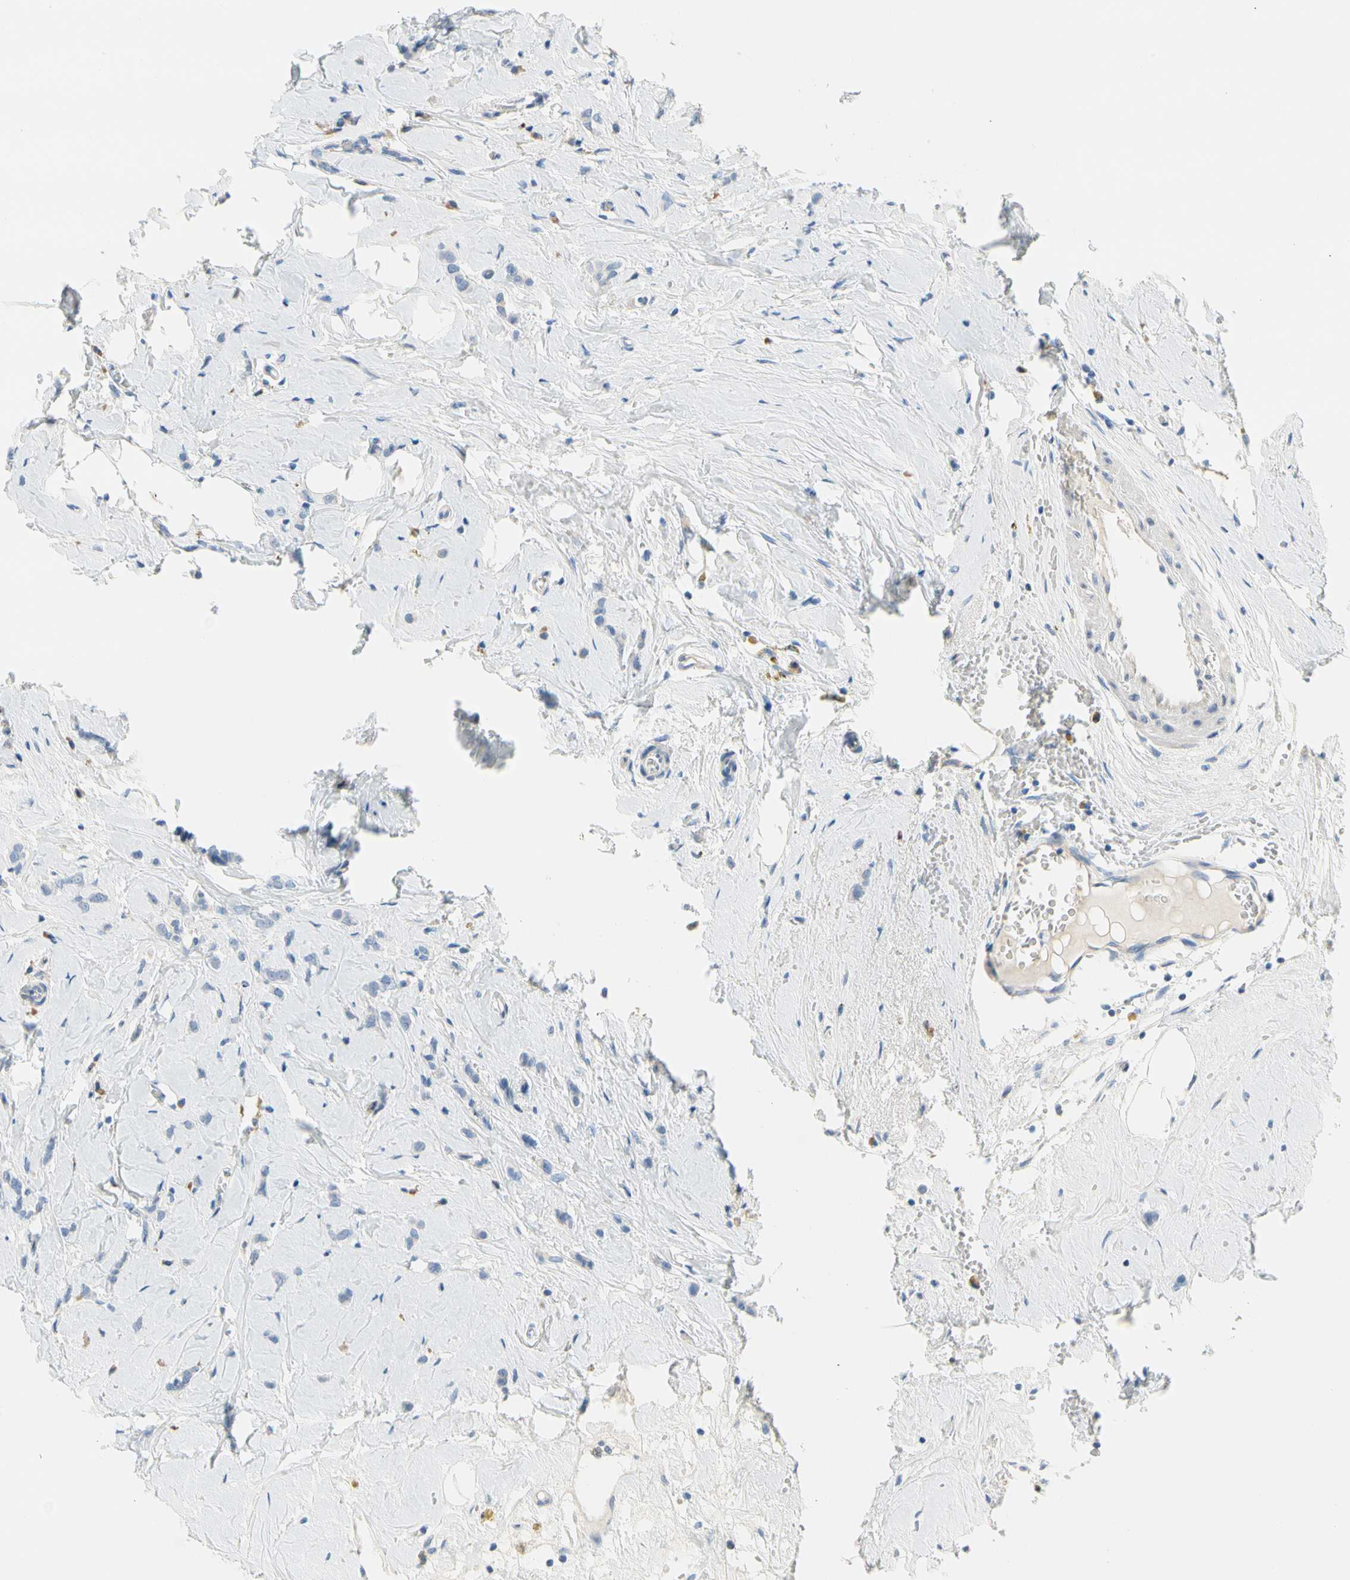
{"staining": {"intensity": "negative", "quantity": "none", "location": "none"}, "tissue": "breast cancer", "cell_type": "Tumor cells", "image_type": "cancer", "snomed": [{"axis": "morphology", "description": "Lobular carcinoma"}, {"axis": "topography", "description": "Breast"}], "caption": "Breast cancer was stained to show a protein in brown. There is no significant positivity in tumor cells.", "gene": "STXBP1", "patient": {"sex": "female", "age": 60}}